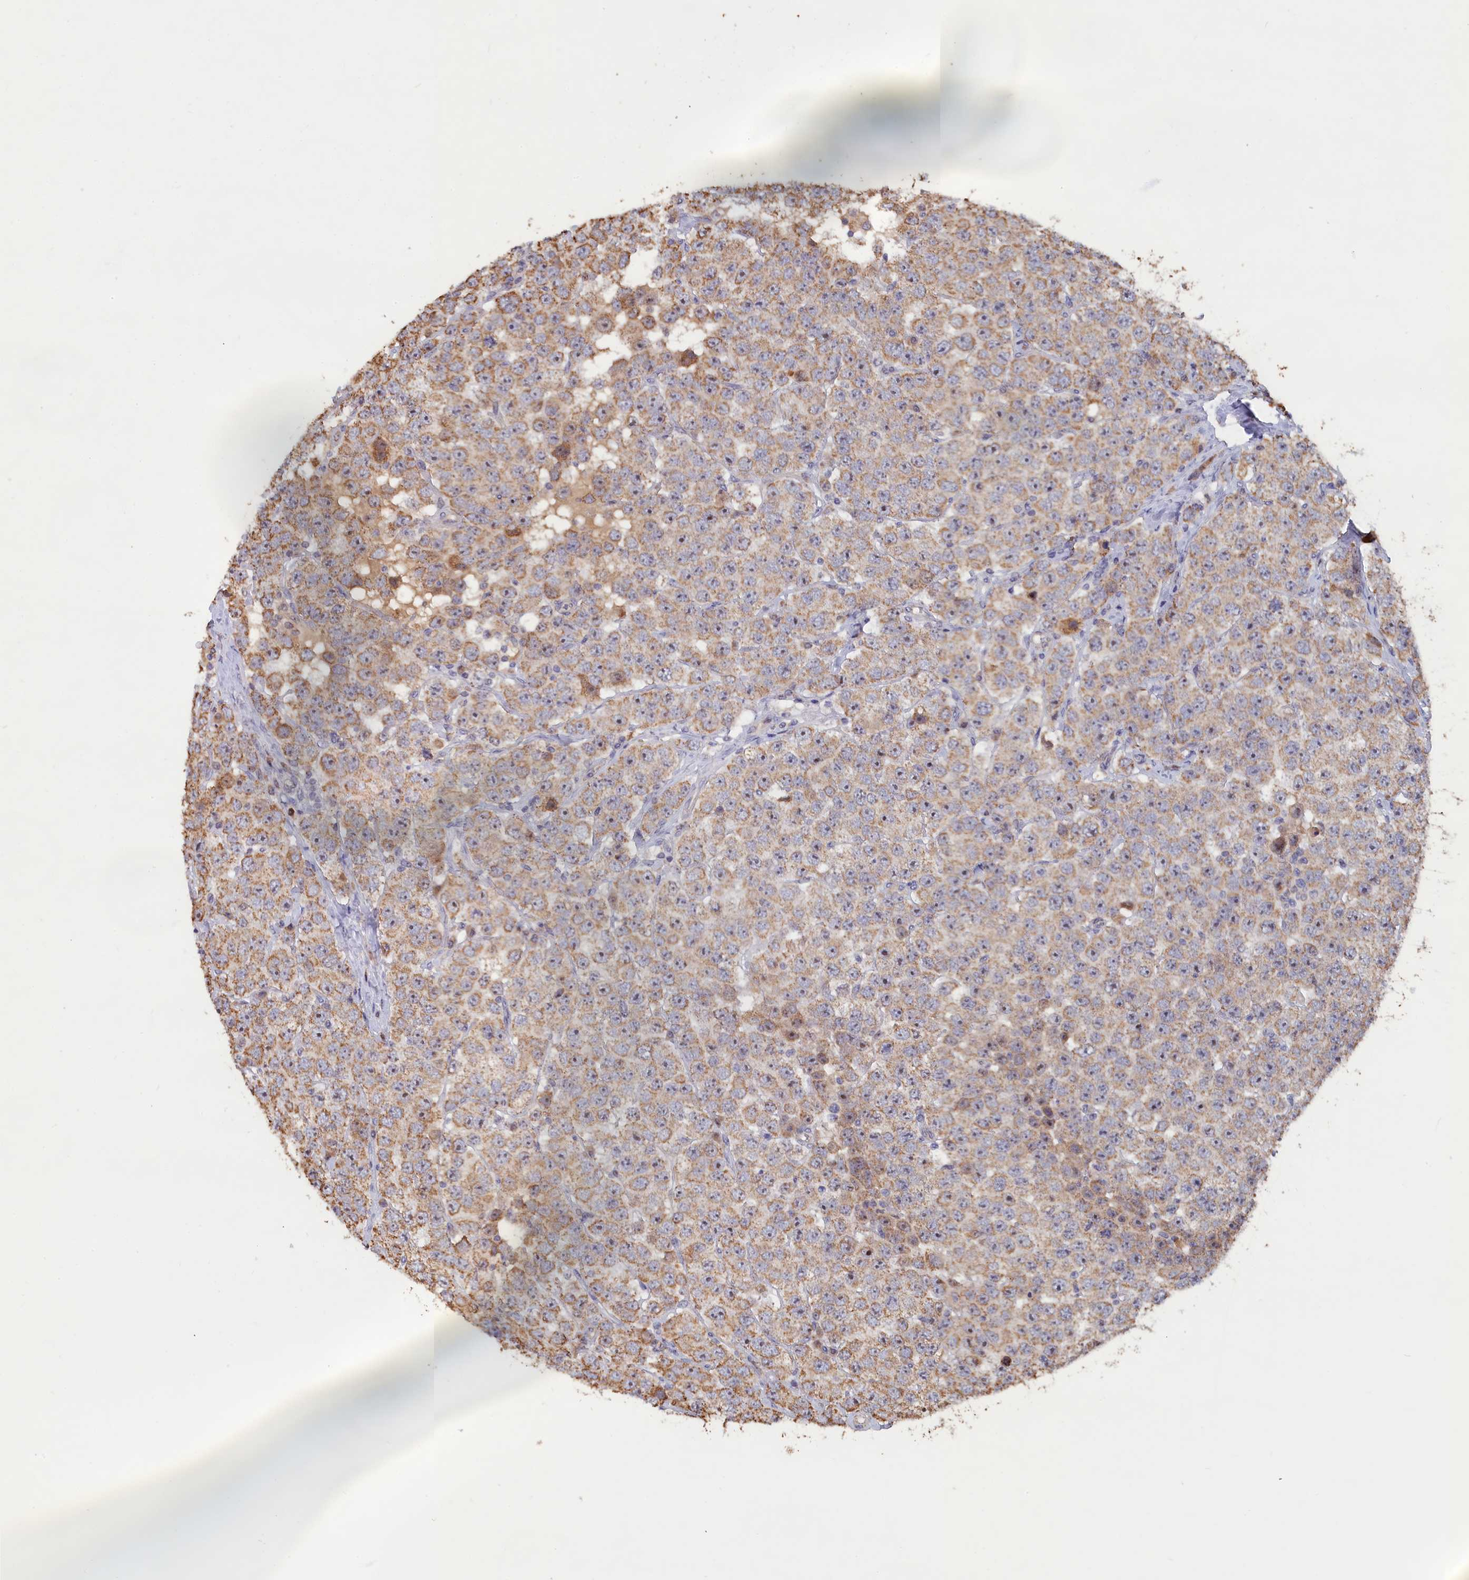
{"staining": {"intensity": "weak", "quantity": ">75%", "location": "cytoplasmic/membranous"}, "tissue": "testis cancer", "cell_type": "Tumor cells", "image_type": "cancer", "snomed": [{"axis": "morphology", "description": "Seminoma, NOS"}, {"axis": "topography", "description": "Testis"}], "caption": "Immunohistochemistry photomicrograph of human testis cancer stained for a protein (brown), which shows low levels of weak cytoplasmic/membranous expression in about >75% of tumor cells.", "gene": "ZNF816", "patient": {"sex": "male", "age": 28}}